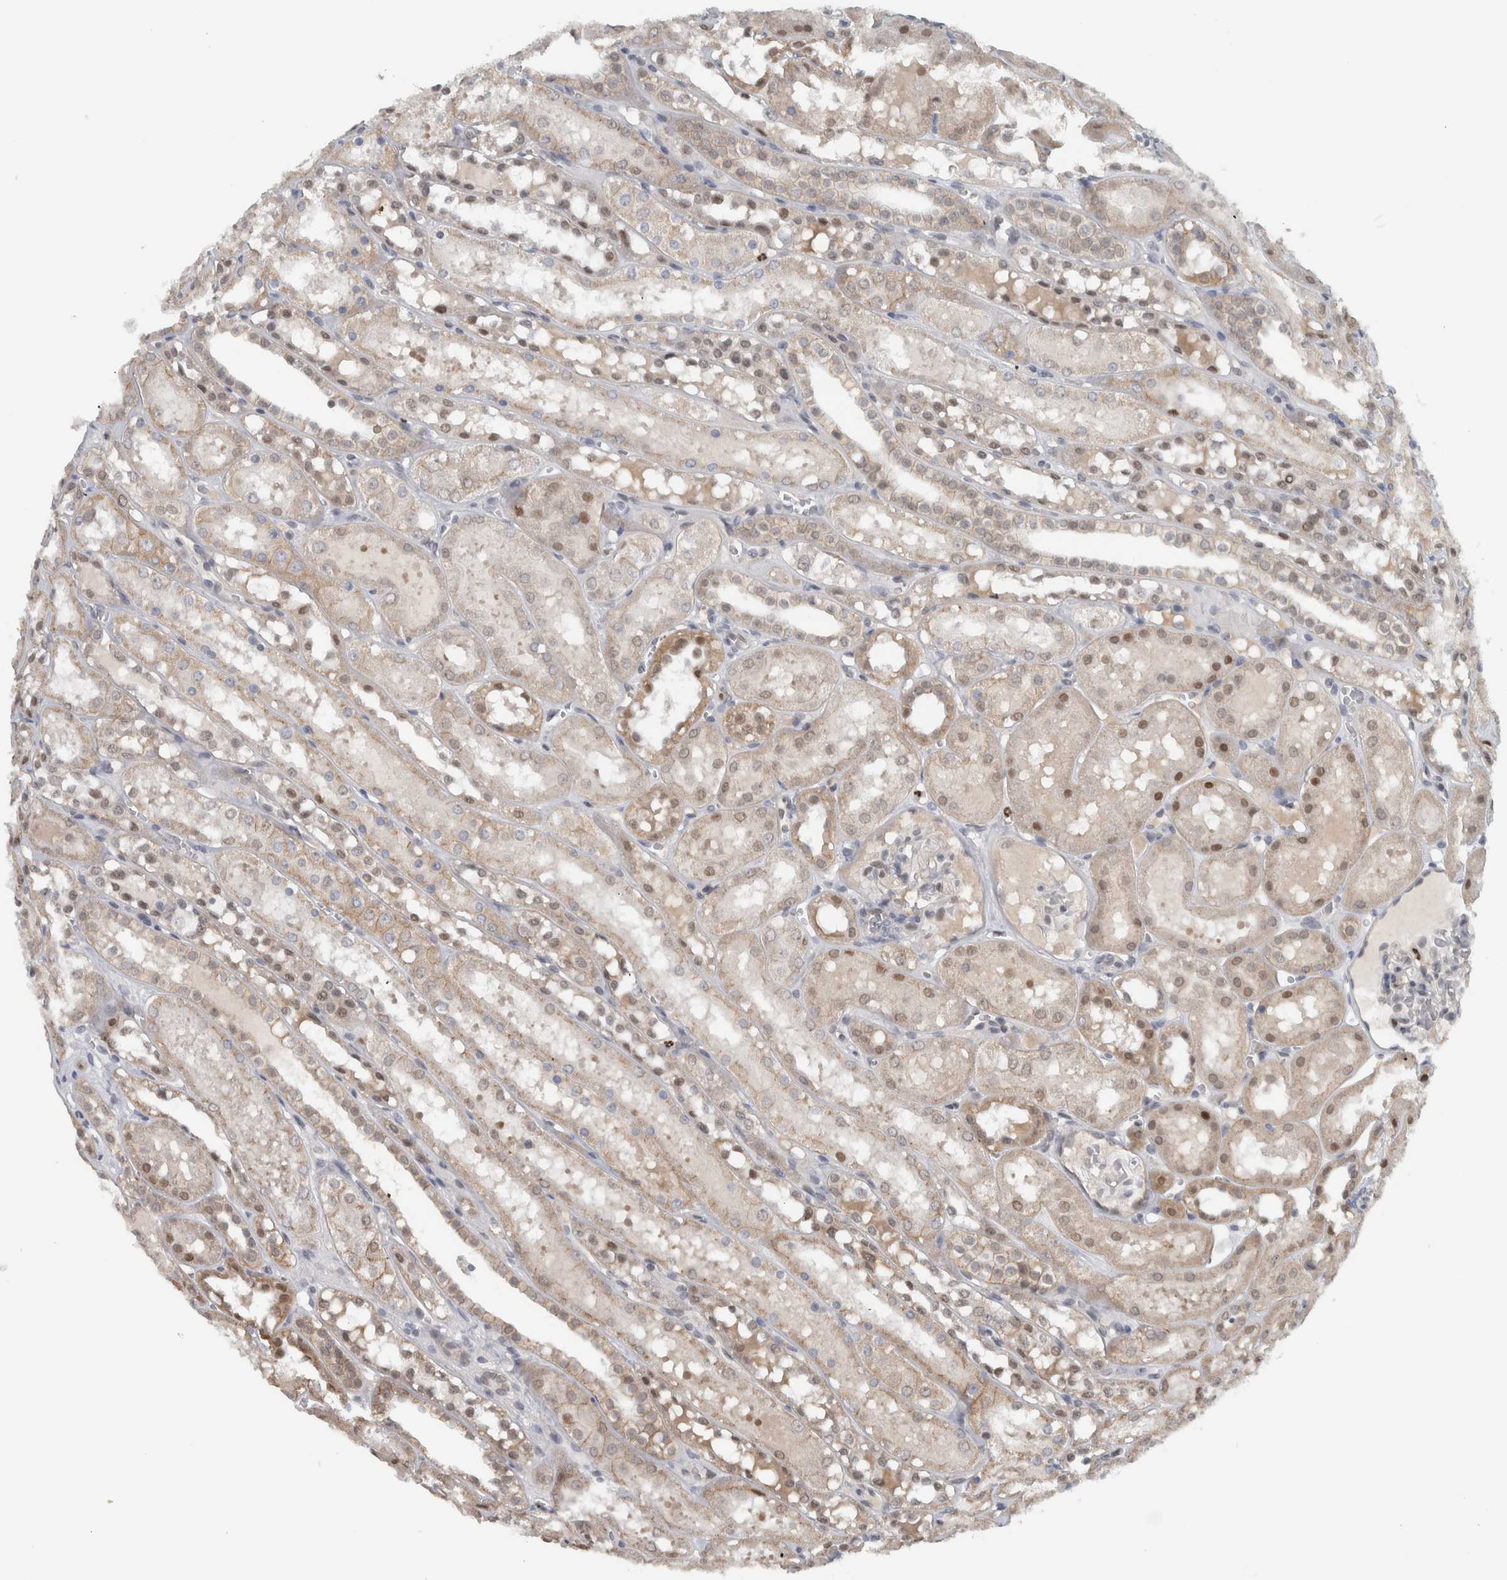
{"staining": {"intensity": "negative", "quantity": "none", "location": "none"}, "tissue": "kidney", "cell_type": "Cells in glomeruli", "image_type": "normal", "snomed": [{"axis": "morphology", "description": "Normal tissue, NOS"}, {"axis": "topography", "description": "Kidney"}, {"axis": "topography", "description": "Urinary bladder"}], "caption": "An immunohistochemistry (IHC) histopathology image of unremarkable kidney is shown. There is no staining in cells in glomeruli of kidney. (Stains: DAB immunohistochemistry (IHC) with hematoxylin counter stain, Microscopy: brightfield microscopy at high magnification).", "gene": "ADPRM", "patient": {"sex": "male", "age": 16}}